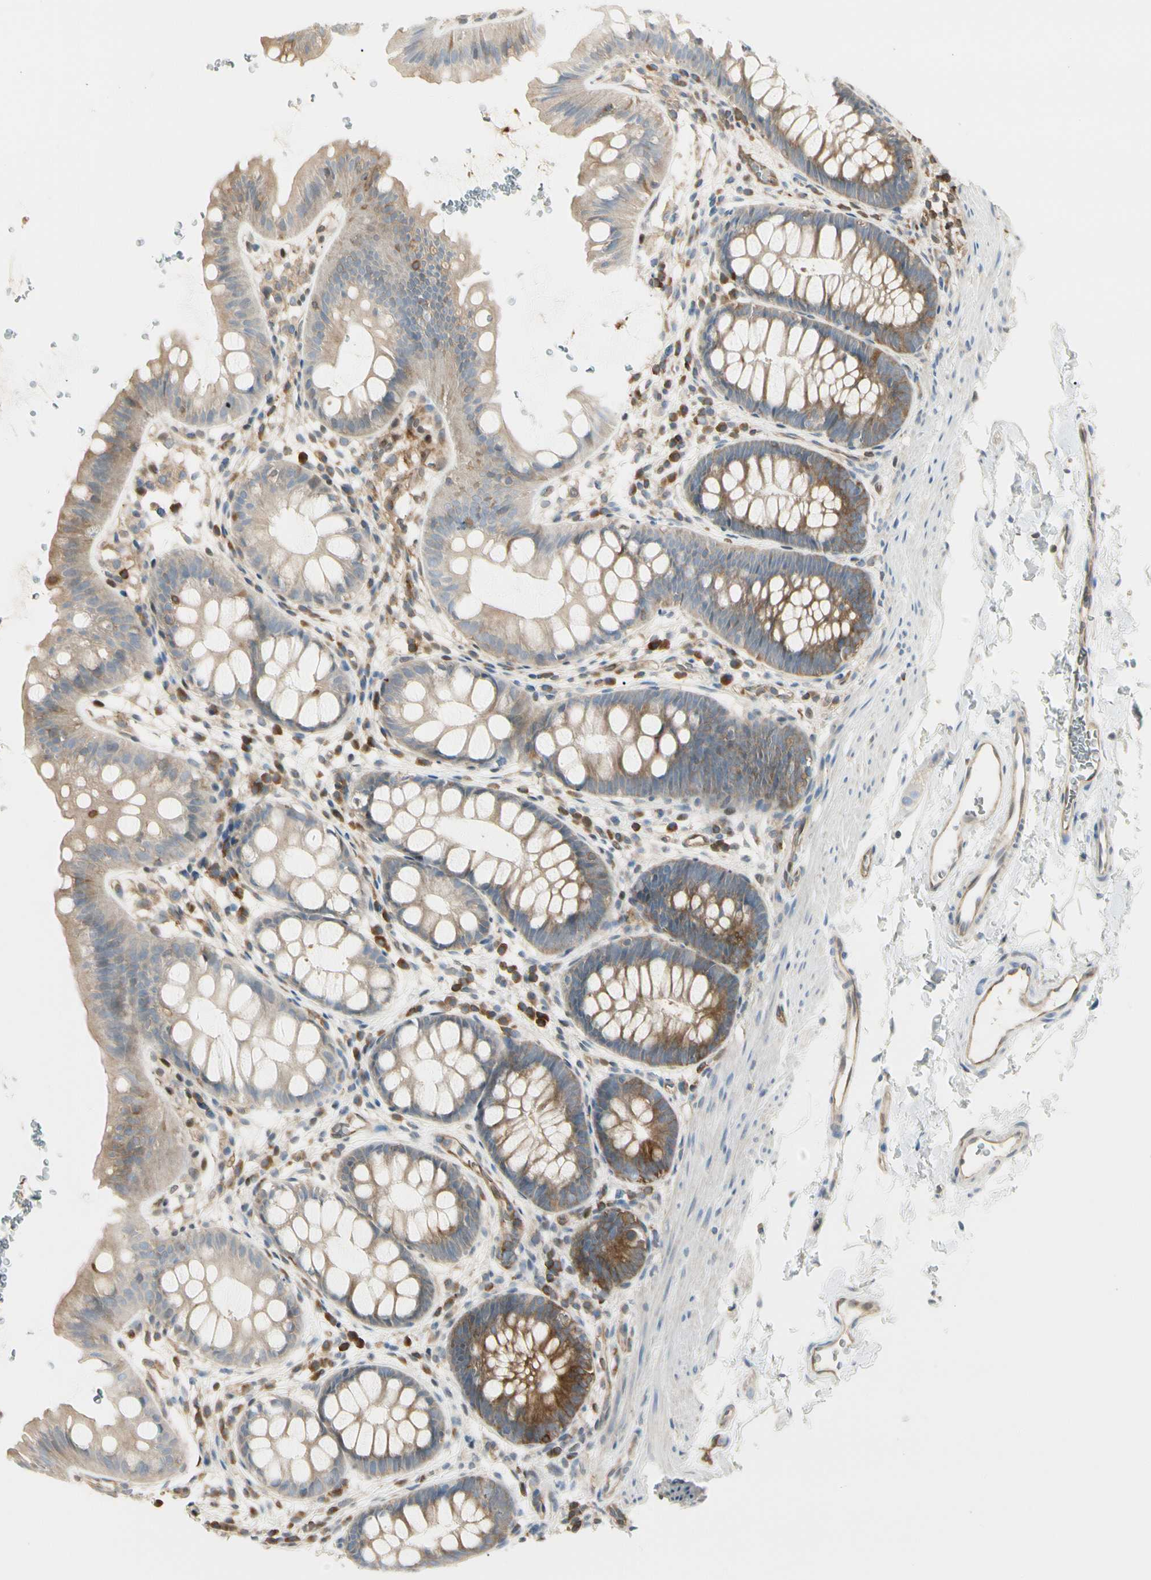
{"staining": {"intensity": "moderate", "quantity": ">75%", "location": "cytoplasmic/membranous"}, "tissue": "rectum", "cell_type": "Glandular cells", "image_type": "normal", "snomed": [{"axis": "morphology", "description": "Normal tissue, NOS"}, {"axis": "topography", "description": "Rectum"}], "caption": "Benign rectum reveals moderate cytoplasmic/membranous expression in approximately >75% of glandular cells, visualized by immunohistochemistry.", "gene": "NFKB2", "patient": {"sex": "female", "age": 24}}